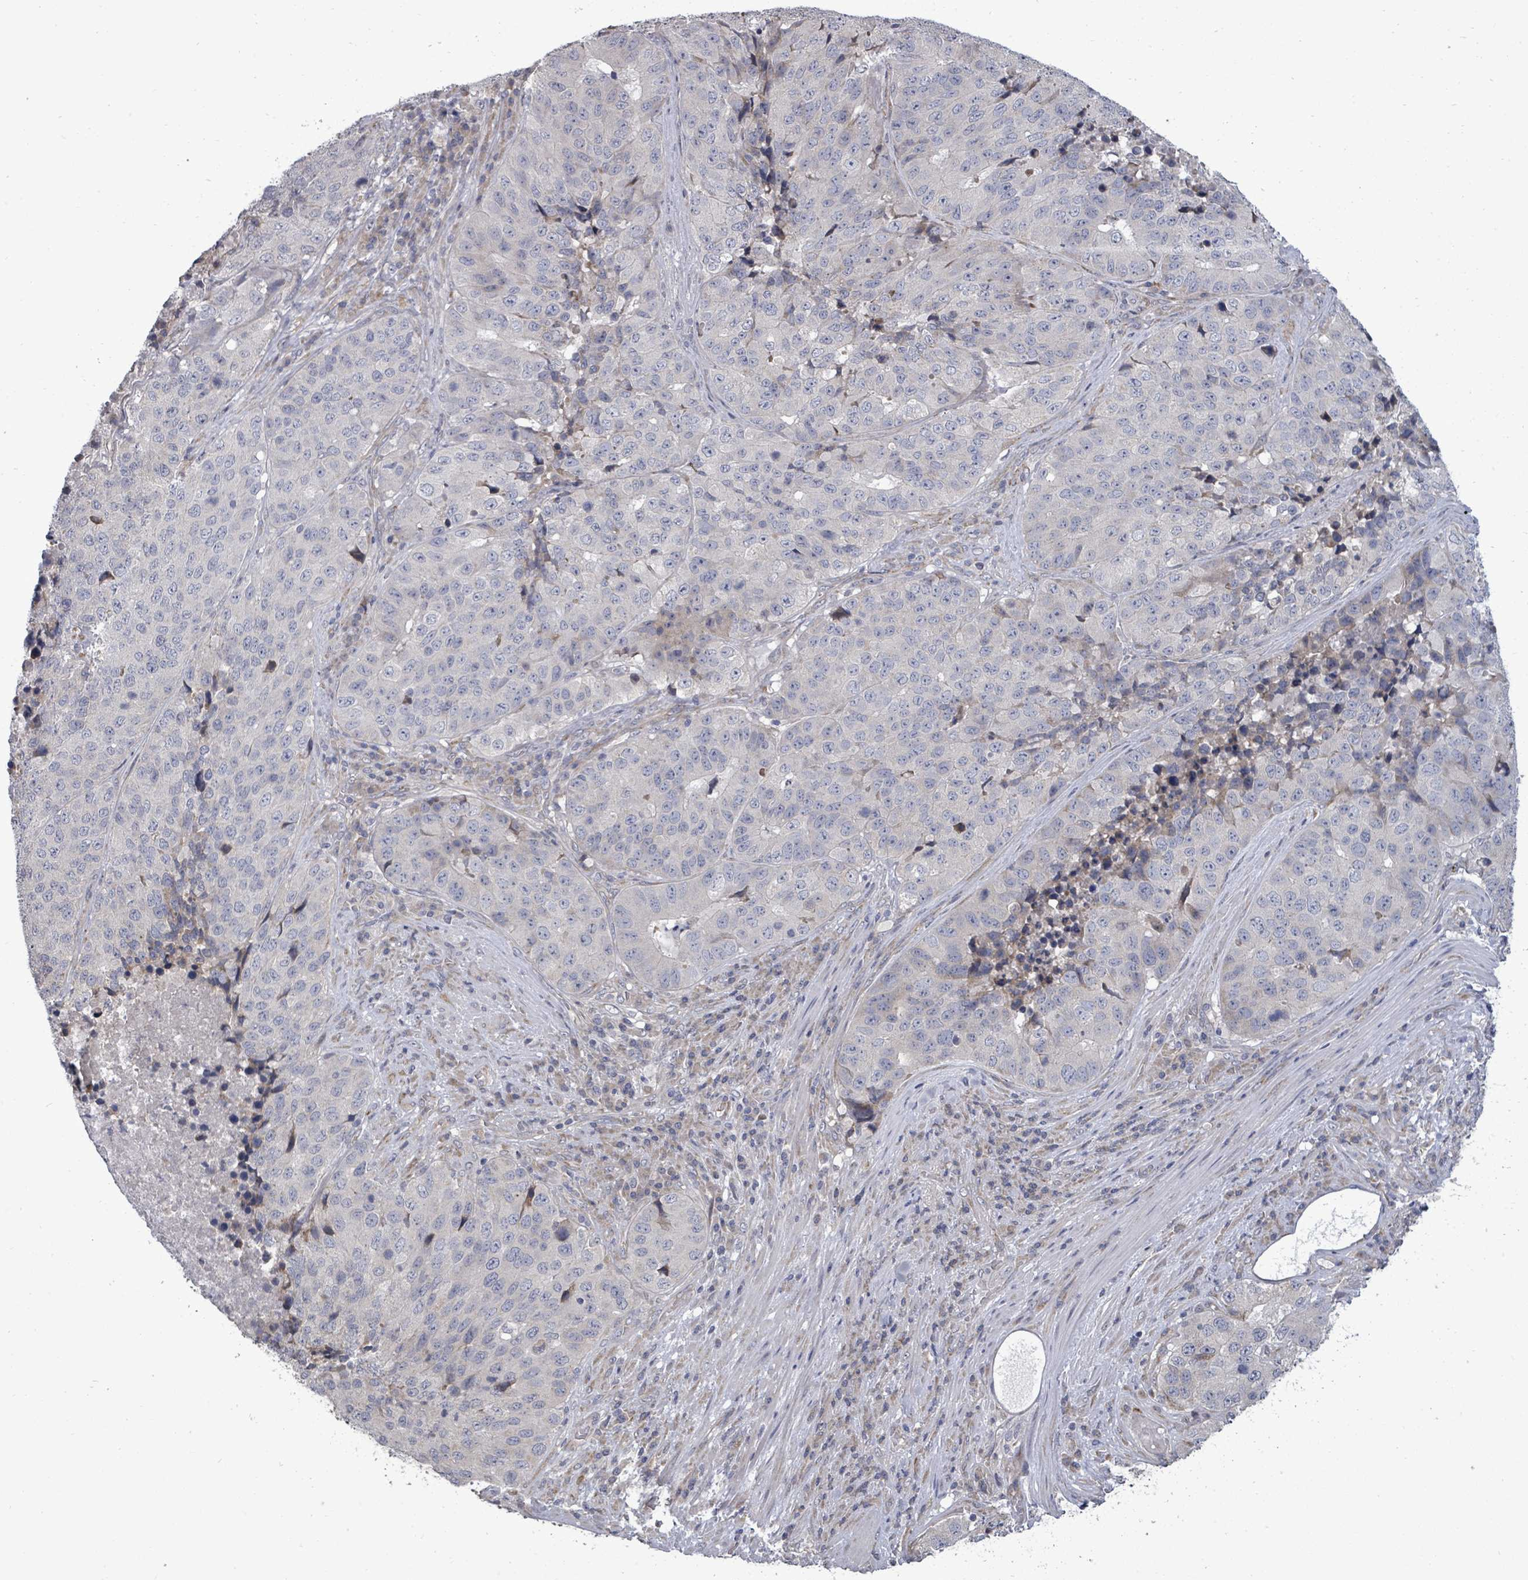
{"staining": {"intensity": "negative", "quantity": "none", "location": "none"}, "tissue": "stomach cancer", "cell_type": "Tumor cells", "image_type": "cancer", "snomed": [{"axis": "morphology", "description": "Adenocarcinoma, NOS"}, {"axis": "topography", "description": "Stomach"}], "caption": "A high-resolution image shows immunohistochemistry staining of stomach cancer, which shows no significant positivity in tumor cells. (Stains: DAB immunohistochemistry with hematoxylin counter stain, Microscopy: brightfield microscopy at high magnification).", "gene": "POMGNT2", "patient": {"sex": "male", "age": 71}}